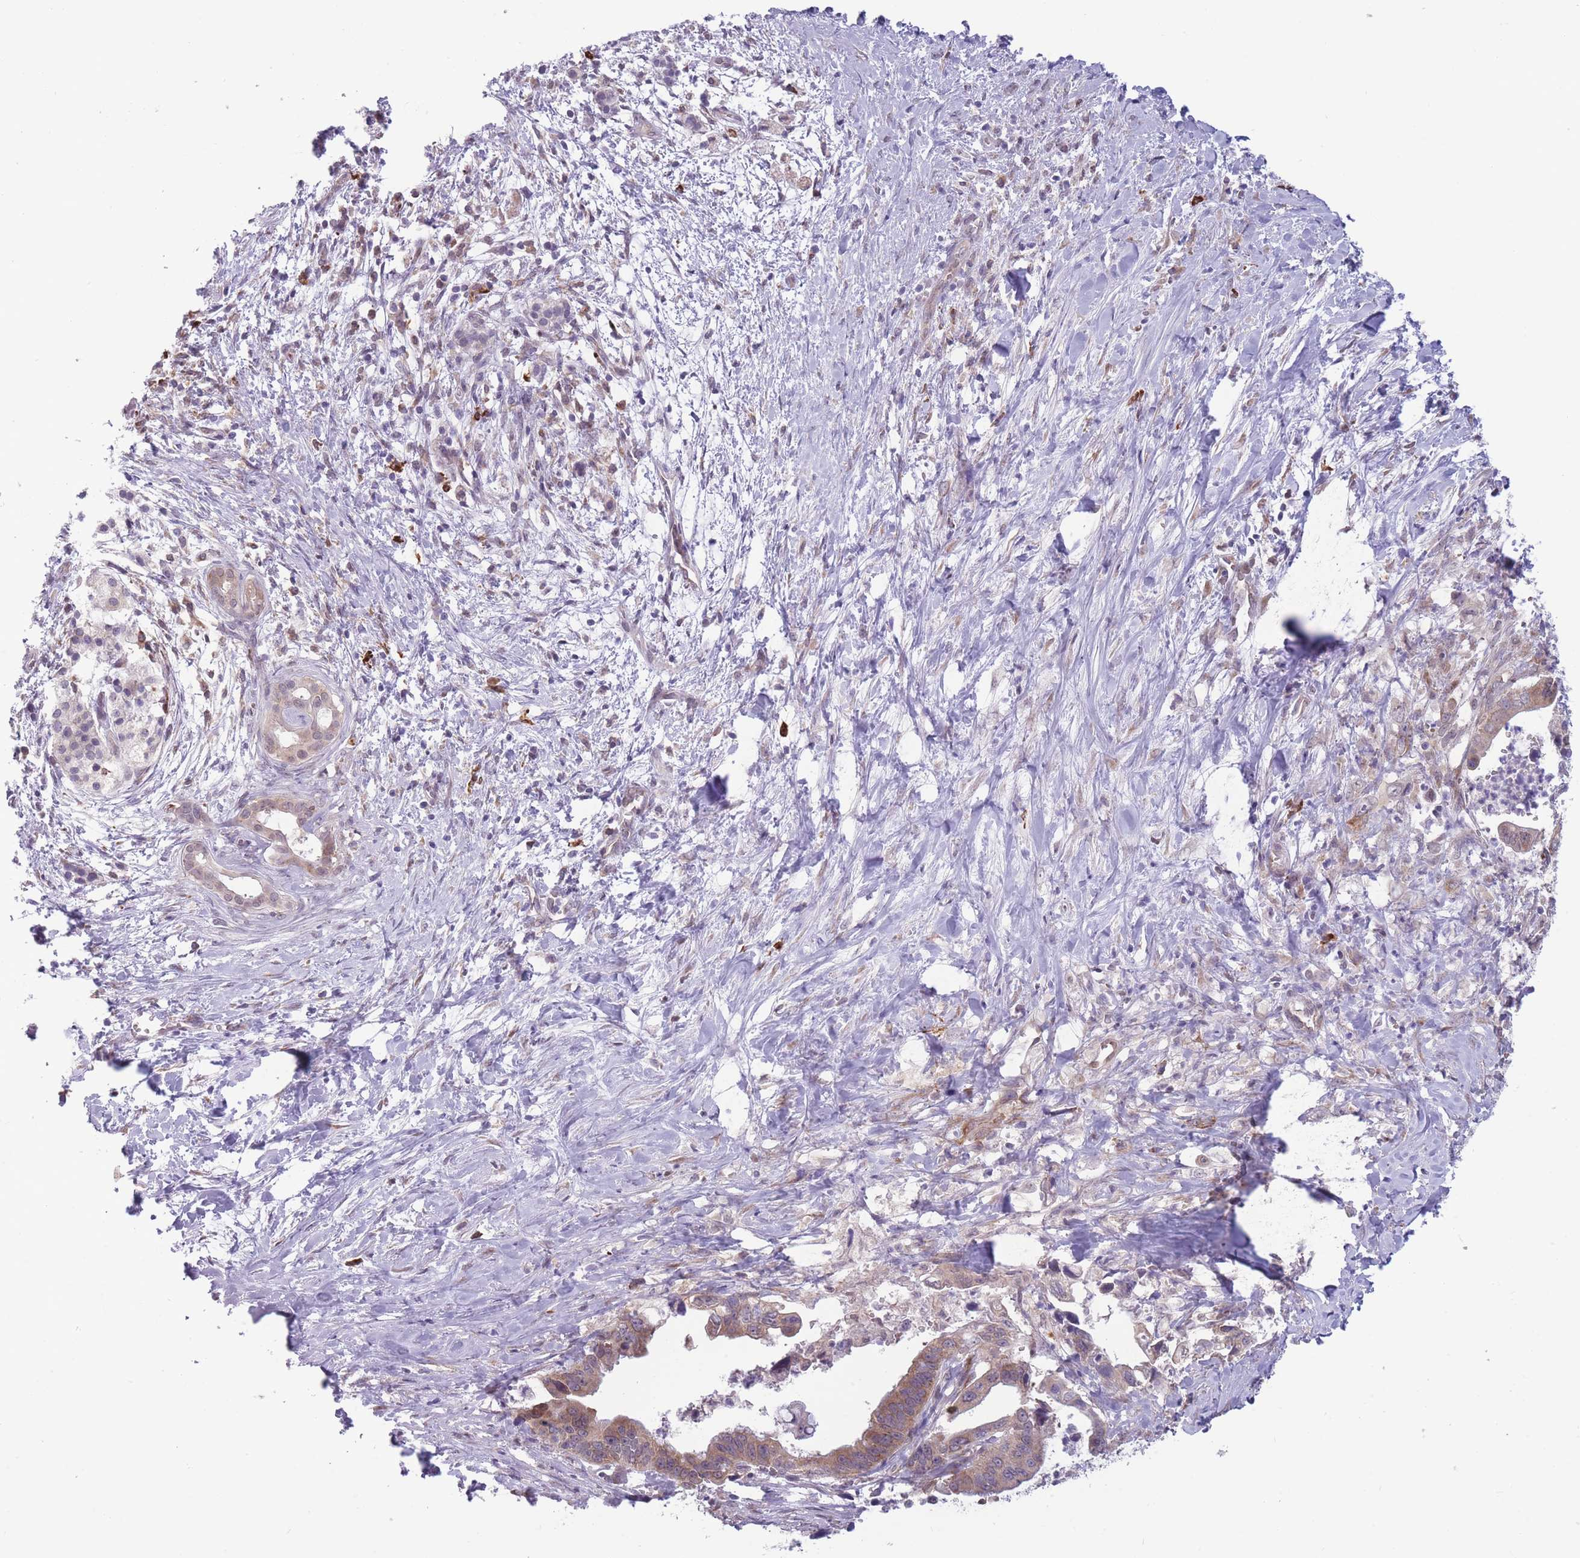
{"staining": {"intensity": "weak", "quantity": ">75%", "location": "cytoplasmic/membranous"}, "tissue": "pancreatic cancer", "cell_type": "Tumor cells", "image_type": "cancer", "snomed": [{"axis": "morphology", "description": "Adenocarcinoma, NOS"}, {"axis": "topography", "description": "Pancreas"}], "caption": "High-magnification brightfield microscopy of pancreatic adenocarcinoma stained with DAB (brown) and counterstained with hematoxylin (blue). tumor cells exhibit weak cytoplasmic/membranous staining is identified in about>75% of cells.", "gene": "TMEM121", "patient": {"sex": "male", "age": 61}}